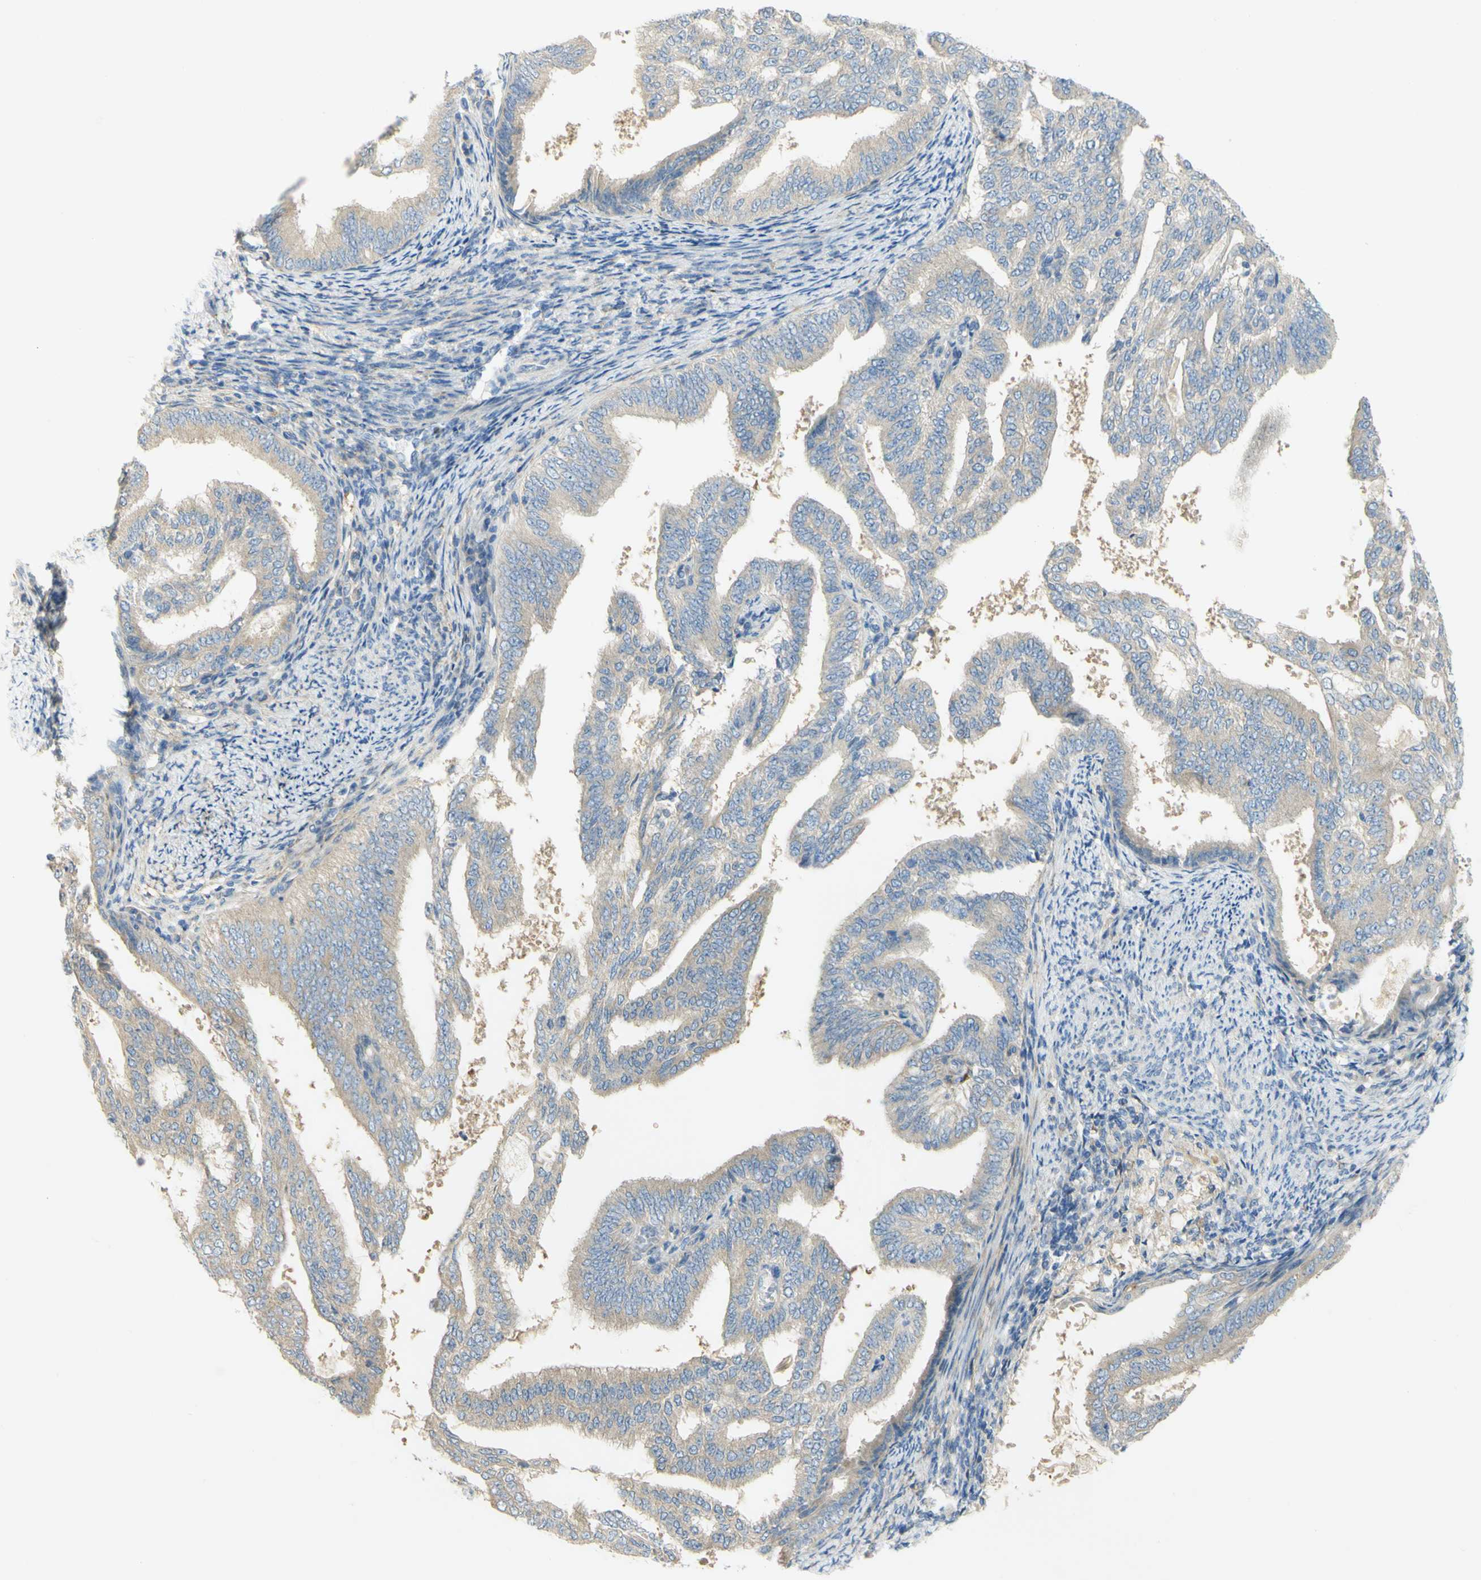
{"staining": {"intensity": "weak", "quantity": ">75%", "location": "cytoplasmic/membranous"}, "tissue": "endometrial cancer", "cell_type": "Tumor cells", "image_type": "cancer", "snomed": [{"axis": "morphology", "description": "Adenocarcinoma, NOS"}, {"axis": "topography", "description": "Endometrium"}], "caption": "The image reveals a brown stain indicating the presence of a protein in the cytoplasmic/membranous of tumor cells in endometrial adenocarcinoma.", "gene": "GCNT3", "patient": {"sex": "female", "age": 58}}